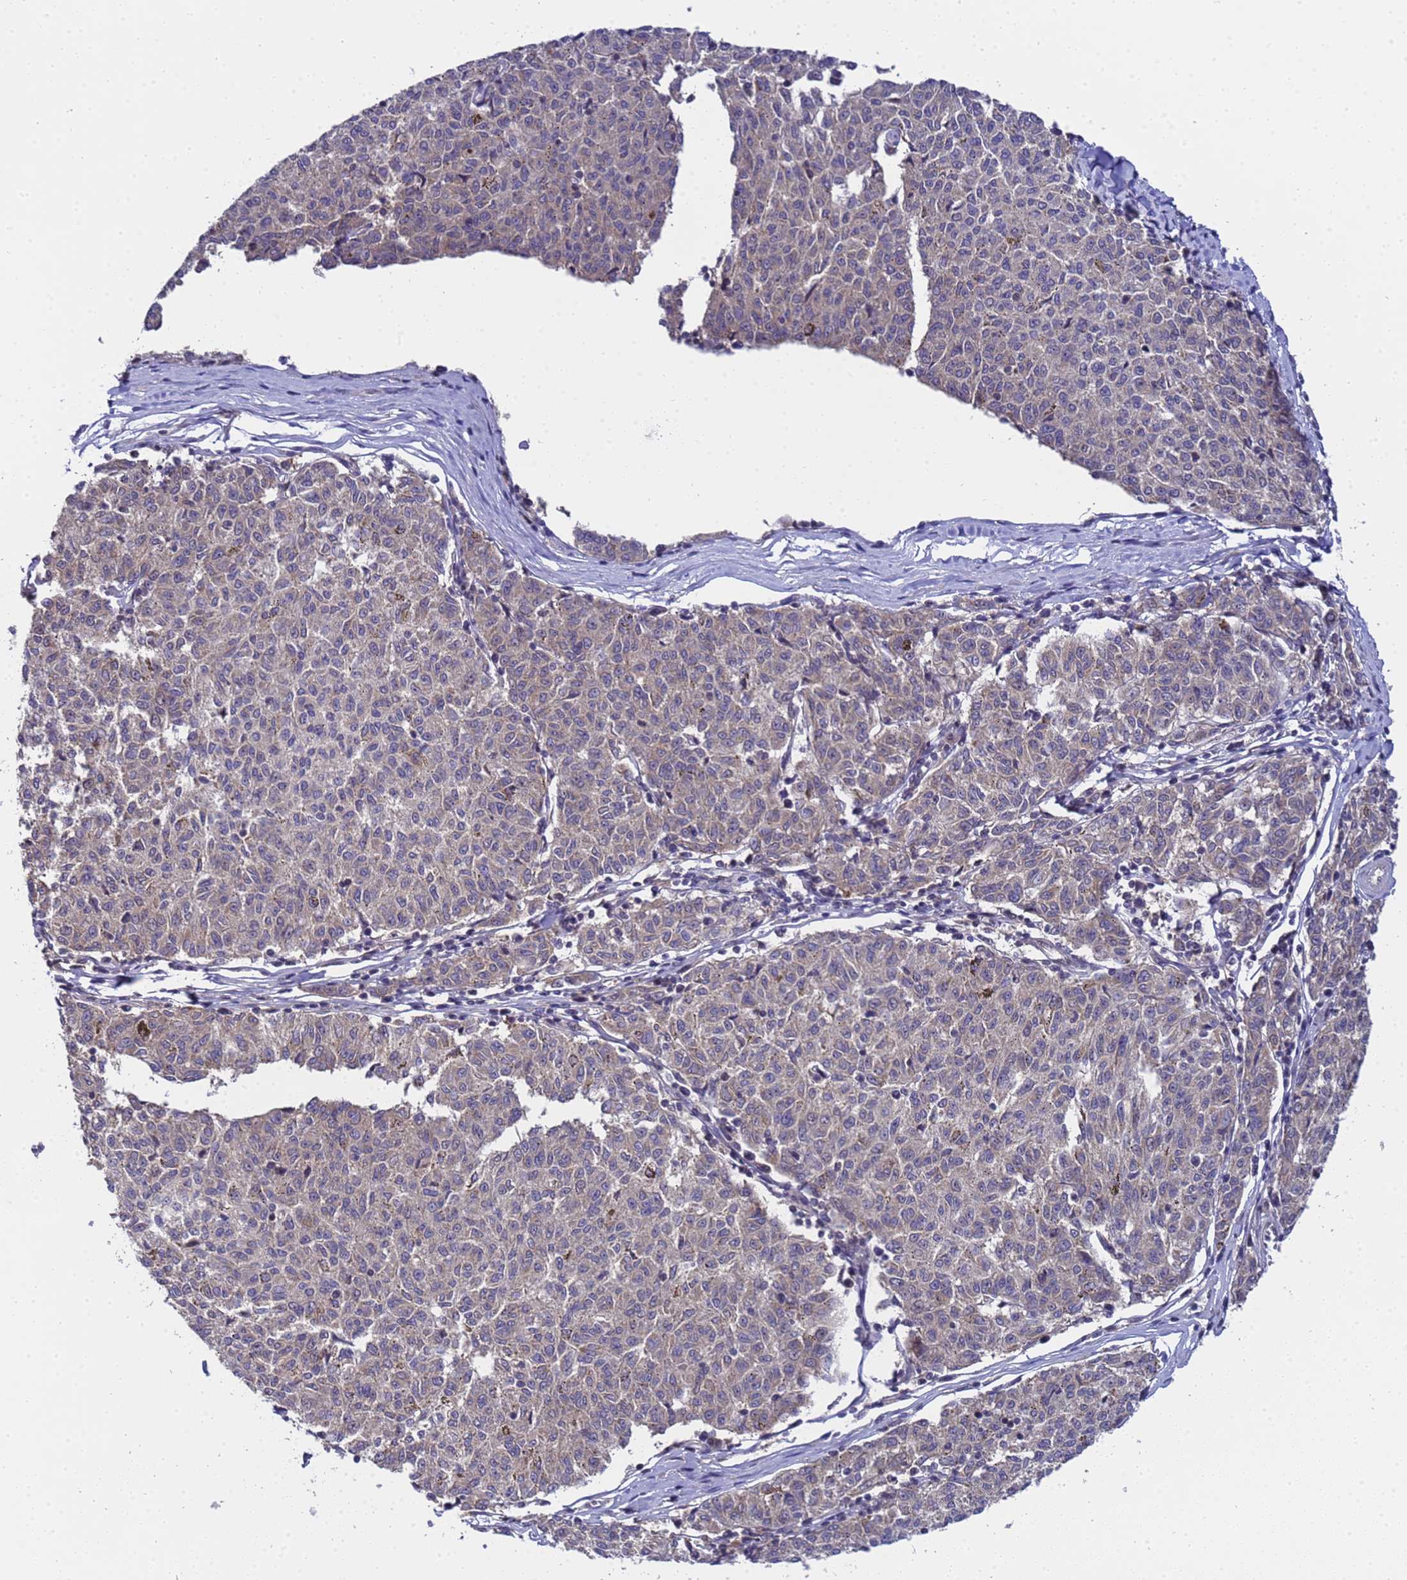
{"staining": {"intensity": "weak", "quantity": "25%-75%", "location": "cytoplasmic/membranous"}, "tissue": "melanoma", "cell_type": "Tumor cells", "image_type": "cancer", "snomed": [{"axis": "morphology", "description": "Malignant melanoma, NOS"}, {"axis": "topography", "description": "Skin"}], "caption": "An image of human malignant melanoma stained for a protein demonstrates weak cytoplasmic/membranous brown staining in tumor cells.", "gene": "ANAPC13", "patient": {"sex": "female", "age": 72}}